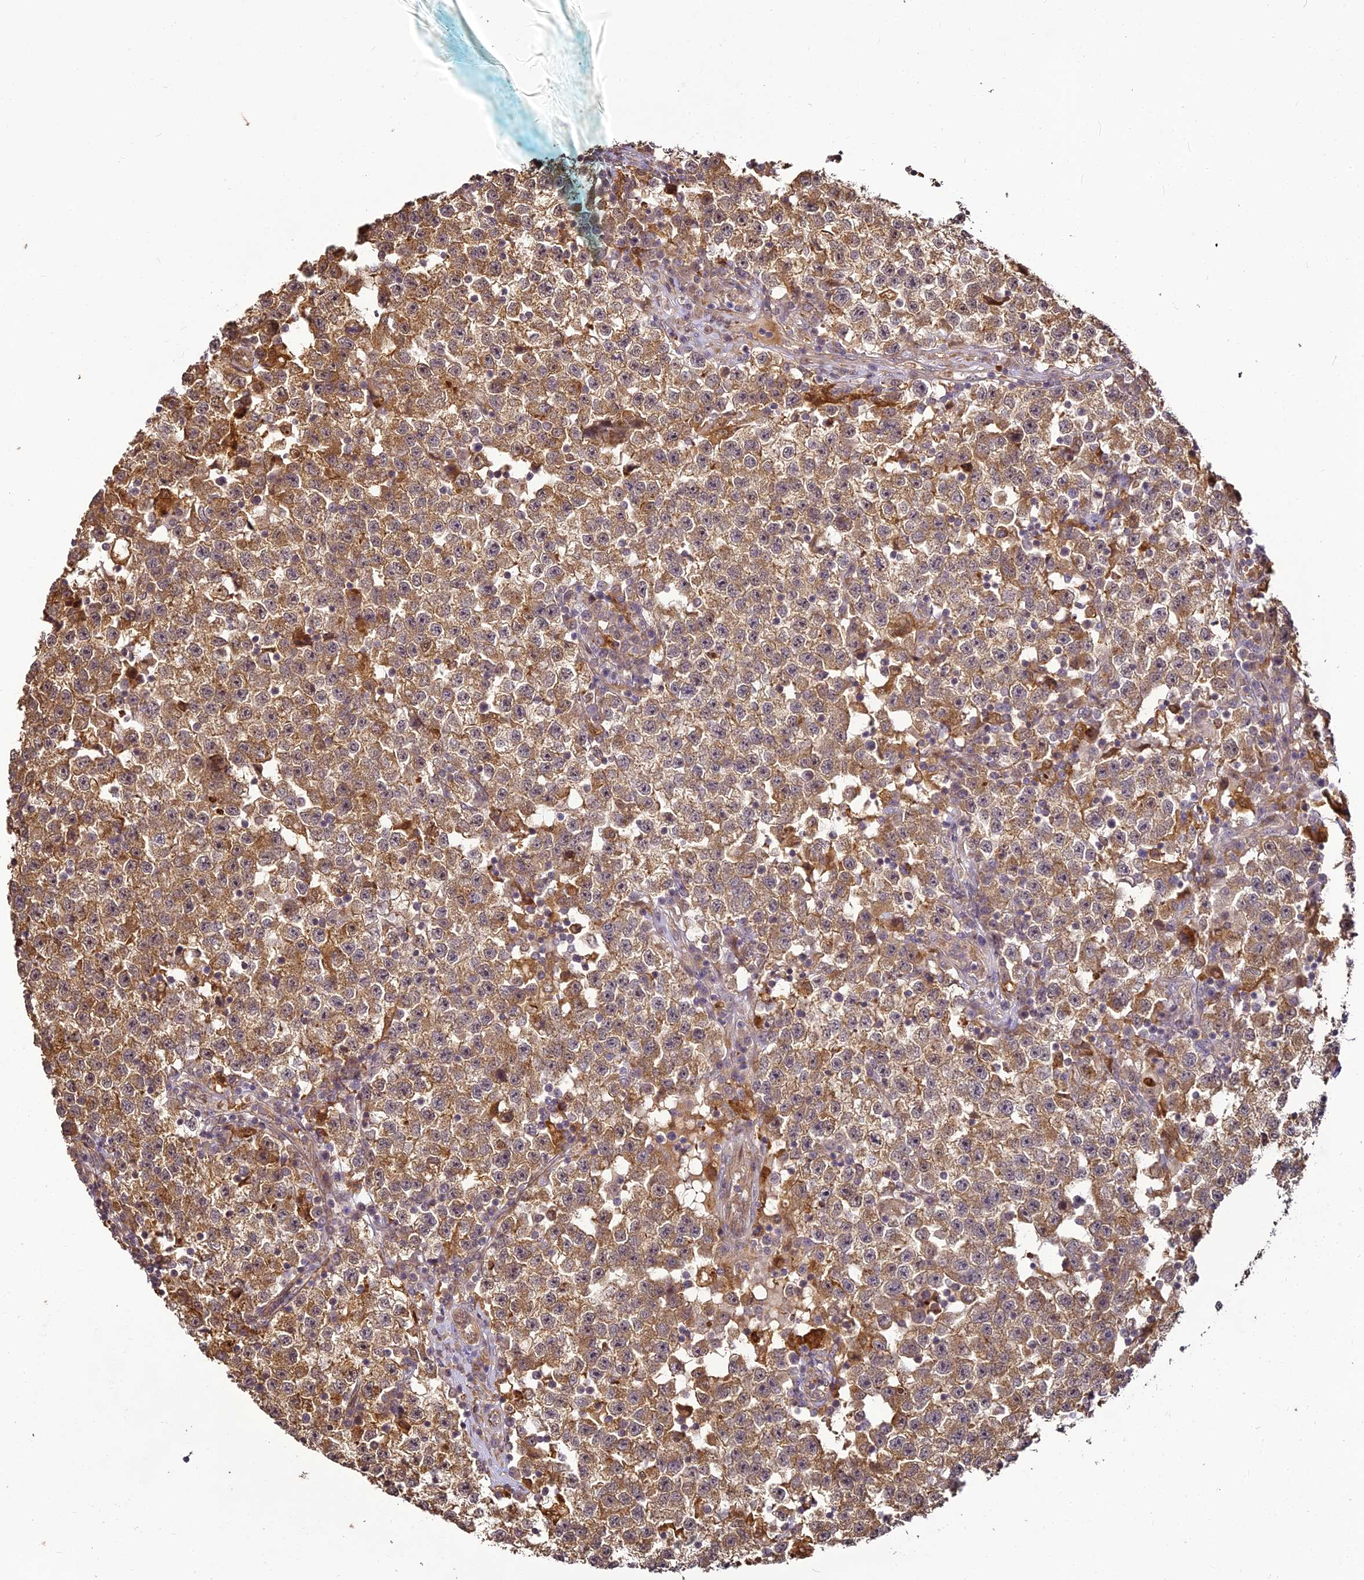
{"staining": {"intensity": "moderate", "quantity": ">75%", "location": "cytoplasmic/membranous"}, "tissue": "testis cancer", "cell_type": "Tumor cells", "image_type": "cancer", "snomed": [{"axis": "morphology", "description": "Seminoma, NOS"}, {"axis": "topography", "description": "Testis"}], "caption": "IHC of seminoma (testis) reveals medium levels of moderate cytoplasmic/membranous positivity in about >75% of tumor cells.", "gene": "BCDIN3D", "patient": {"sex": "male", "age": 22}}